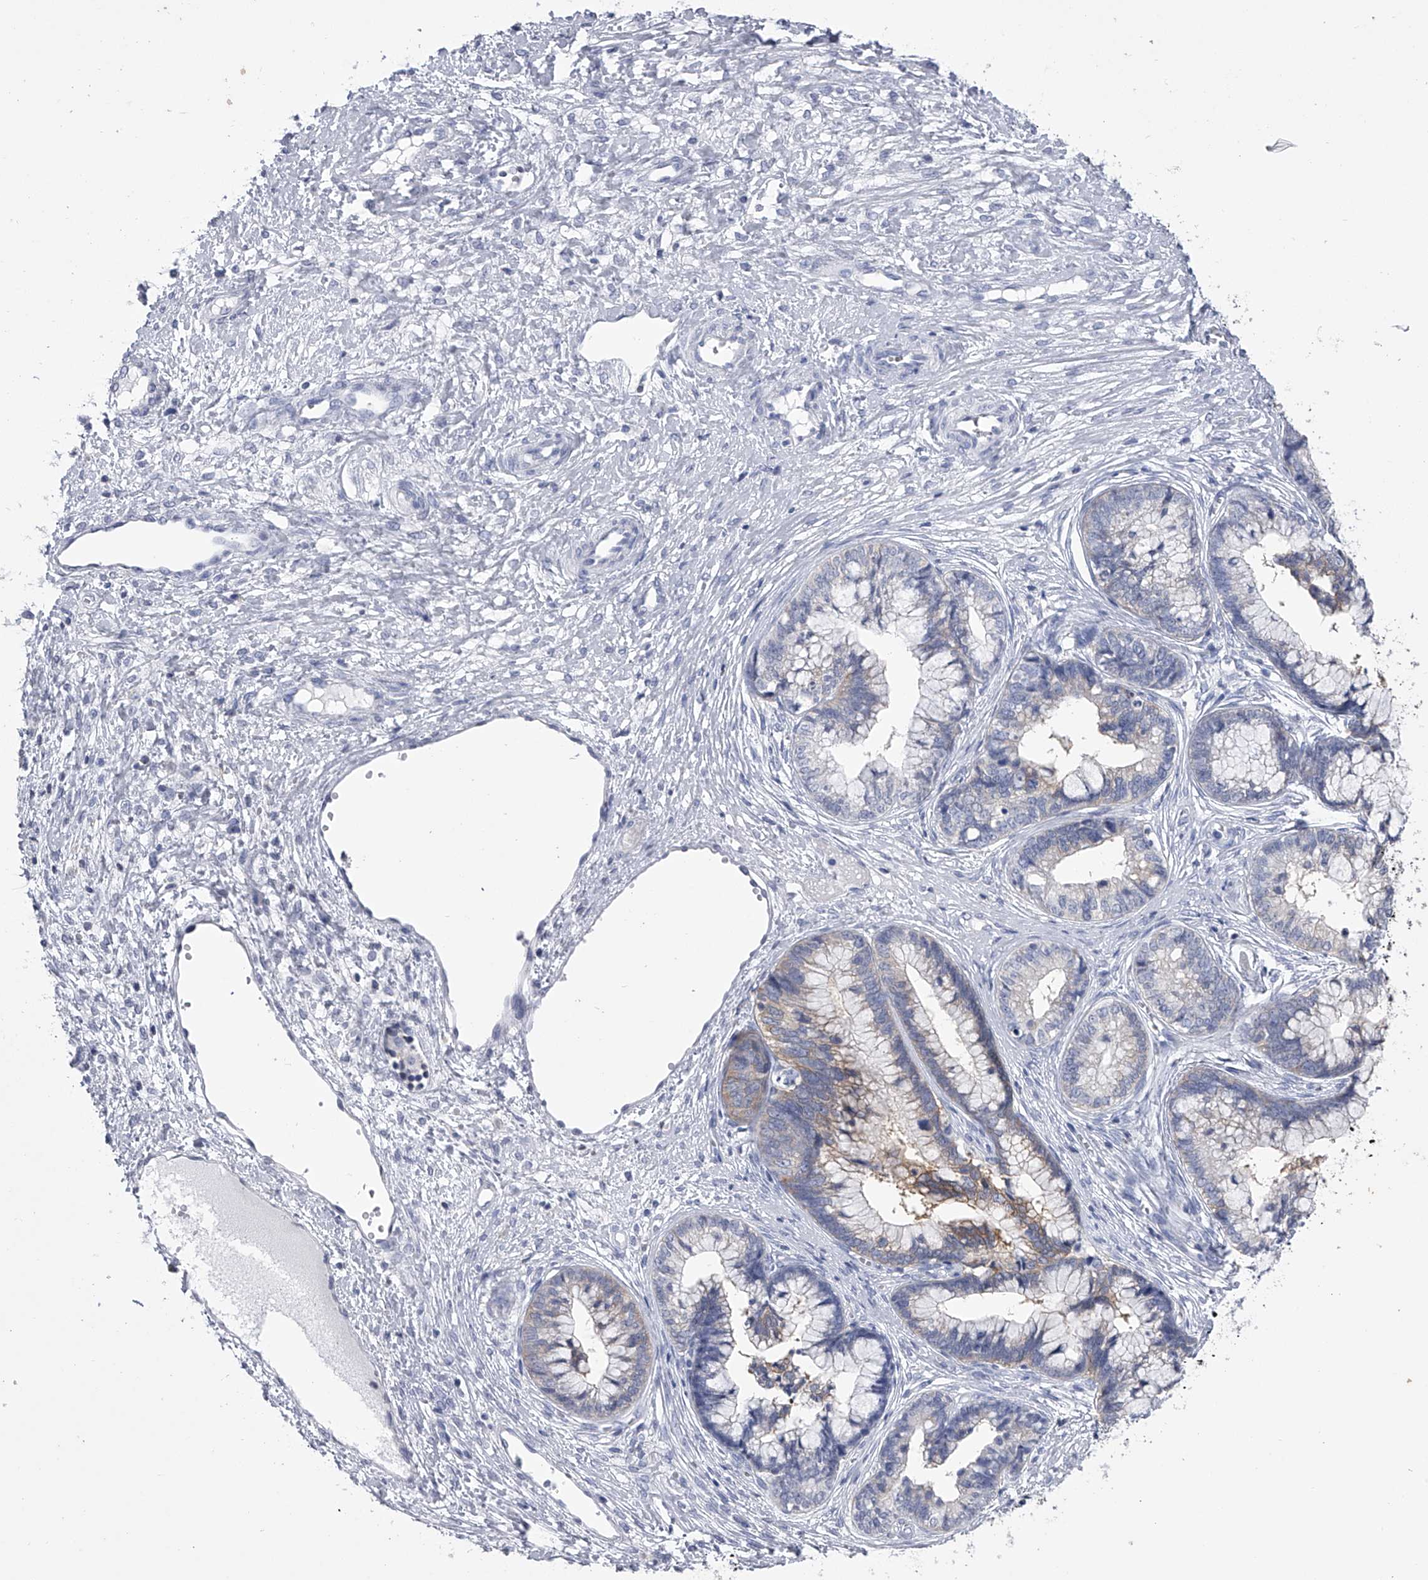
{"staining": {"intensity": "weak", "quantity": "<25%", "location": "cytoplasmic/membranous"}, "tissue": "cervical cancer", "cell_type": "Tumor cells", "image_type": "cancer", "snomed": [{"axis": "morphology", "description": "Adenocarcinoma, NOS"}, {"axis": "topography", "description": "Cervix"}], "caption": "The micrograph reveals no staining of tumor cells in adenocarcinoma (cervical). The staining is performed using DAB (3,3'-diaminobenzidine) brown chromogen with nuclei counter-stained in using hematoxylin.", "gene": "TASP1", "patient": {"sex": "female", "age": 44}}